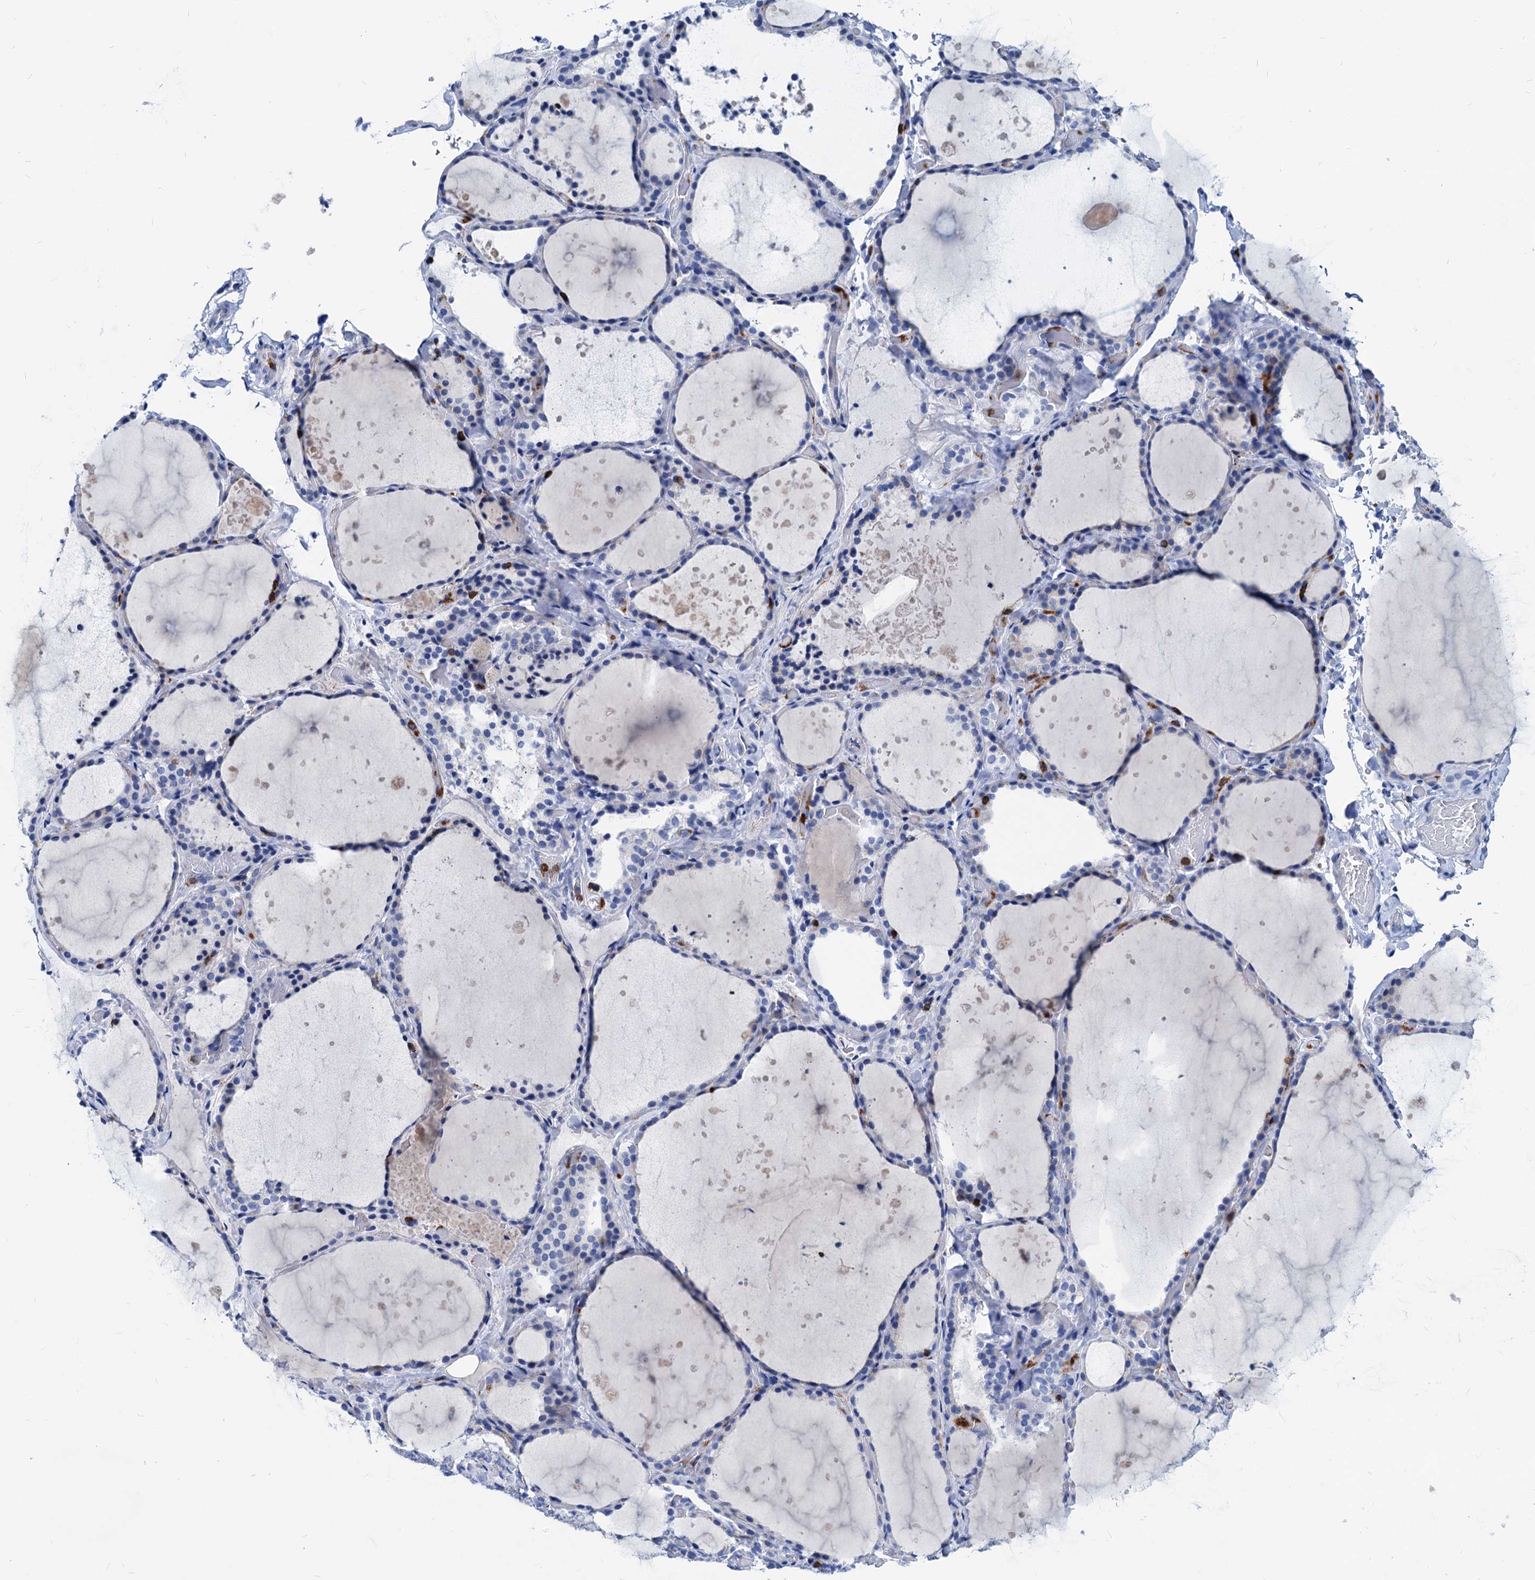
{"staining": {"intensity": "moderate", "quantity": "<25%", "location": "cytoplasmic/membranous"}, "tissue": "thyroid gland", "cell_type": "Glandular cells", "image_type": "normal", "snomed": [{"axis": "morphology", "description": "Normal tissue, NOS"}, {"axis": "topography", "description": "Thyroid gland"}], "caption": "Protein analysis of normal thyroid gland demonstrates moderate cytoplasmic/membranous staining in about <25% of glandular cells.", "gene": "LCP2", "patient": {"sex": "female", "age": 44}}